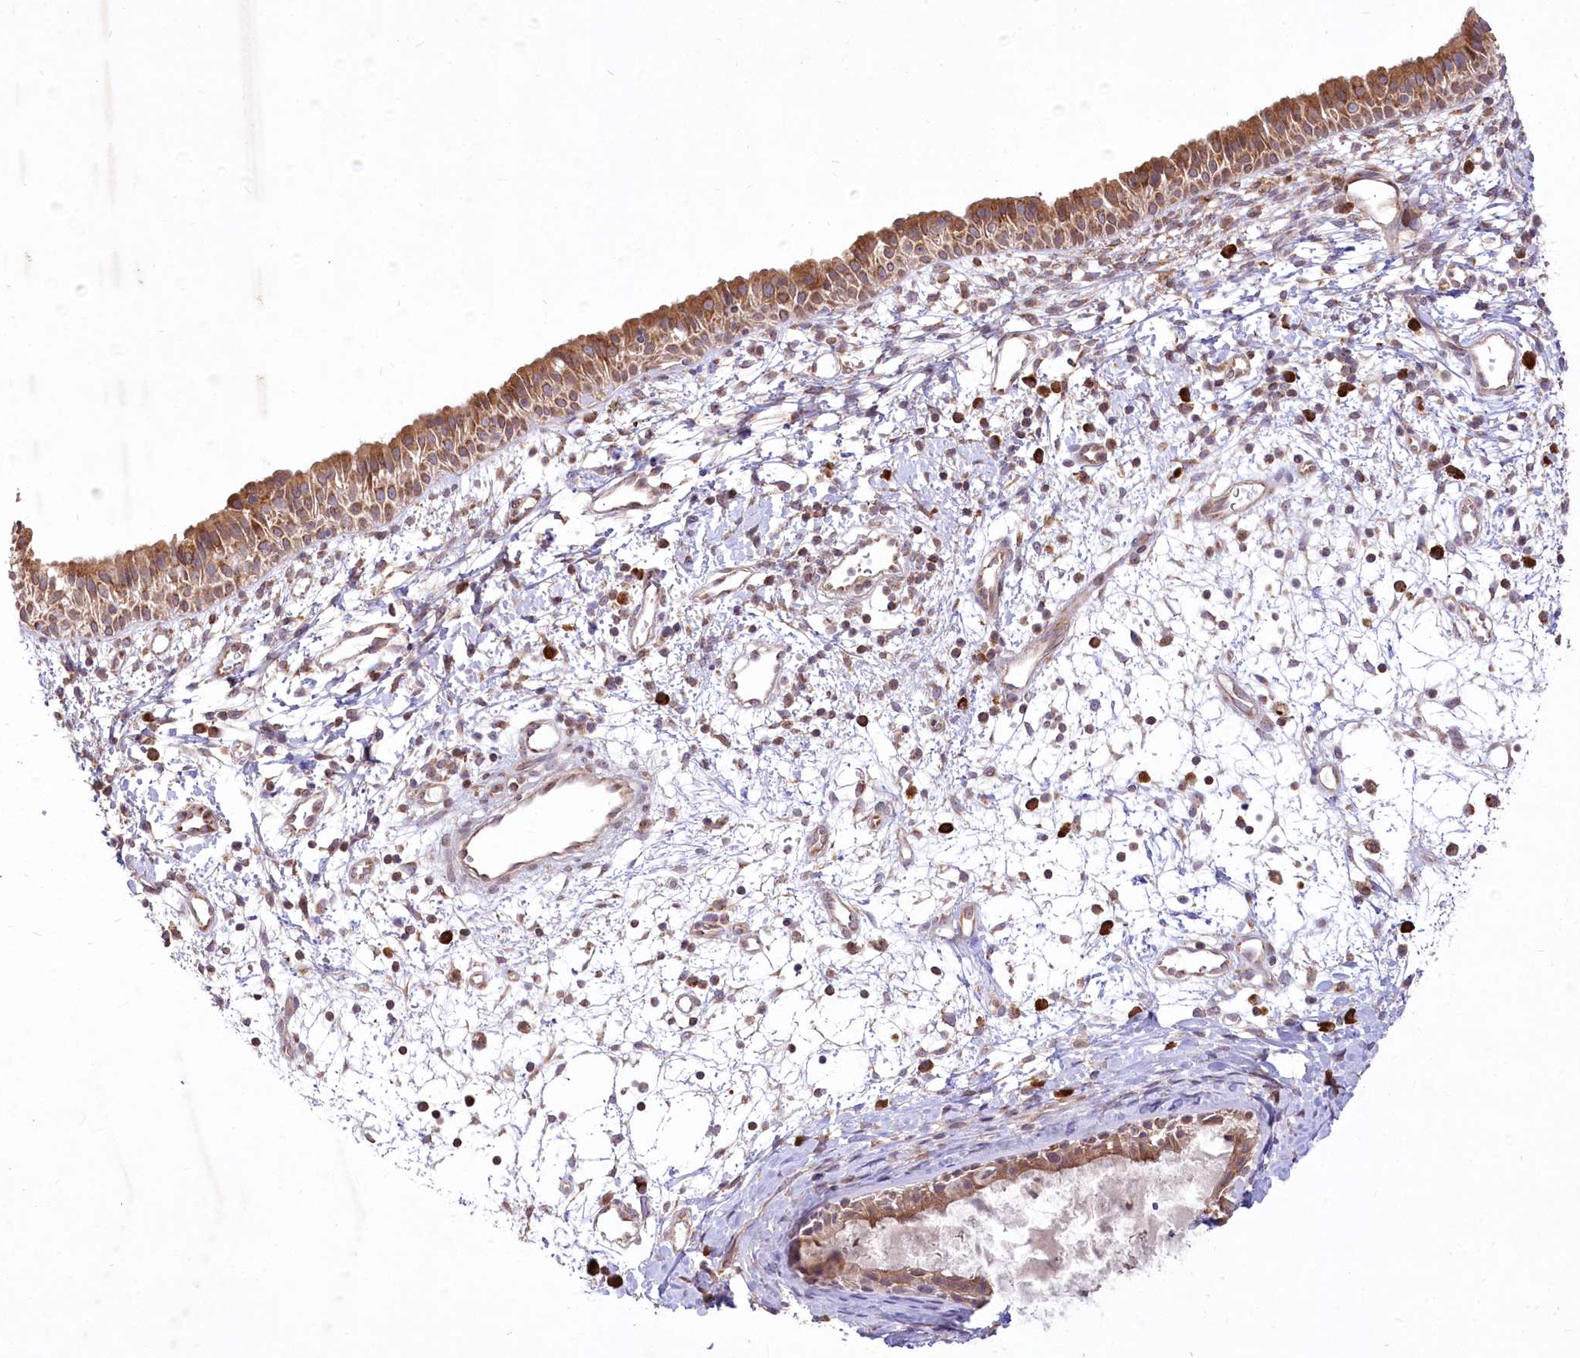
{"staining": {"intensity": "moderate", "quantity": ">75%", "location": "cytoplasmic/membranous"}, "tissue": "nasopharynx", "cell_type": "Respiratory epithelial cells", "image_type": "normal", "snomed": [{"axis": "morphology", "description": "Normal tissue, NOS"}, {"axis": "topography", "description": "Nasopharynx"}], "caption": "About >75% of respiratory epithelial cells in normal human nasopharynx reveal moderate cytoplasmic/membranous protein expression as visualized by brown immunohistochemical staining.", "gene": "STT3B", "patient": {"sex": "male", "age": 22}}